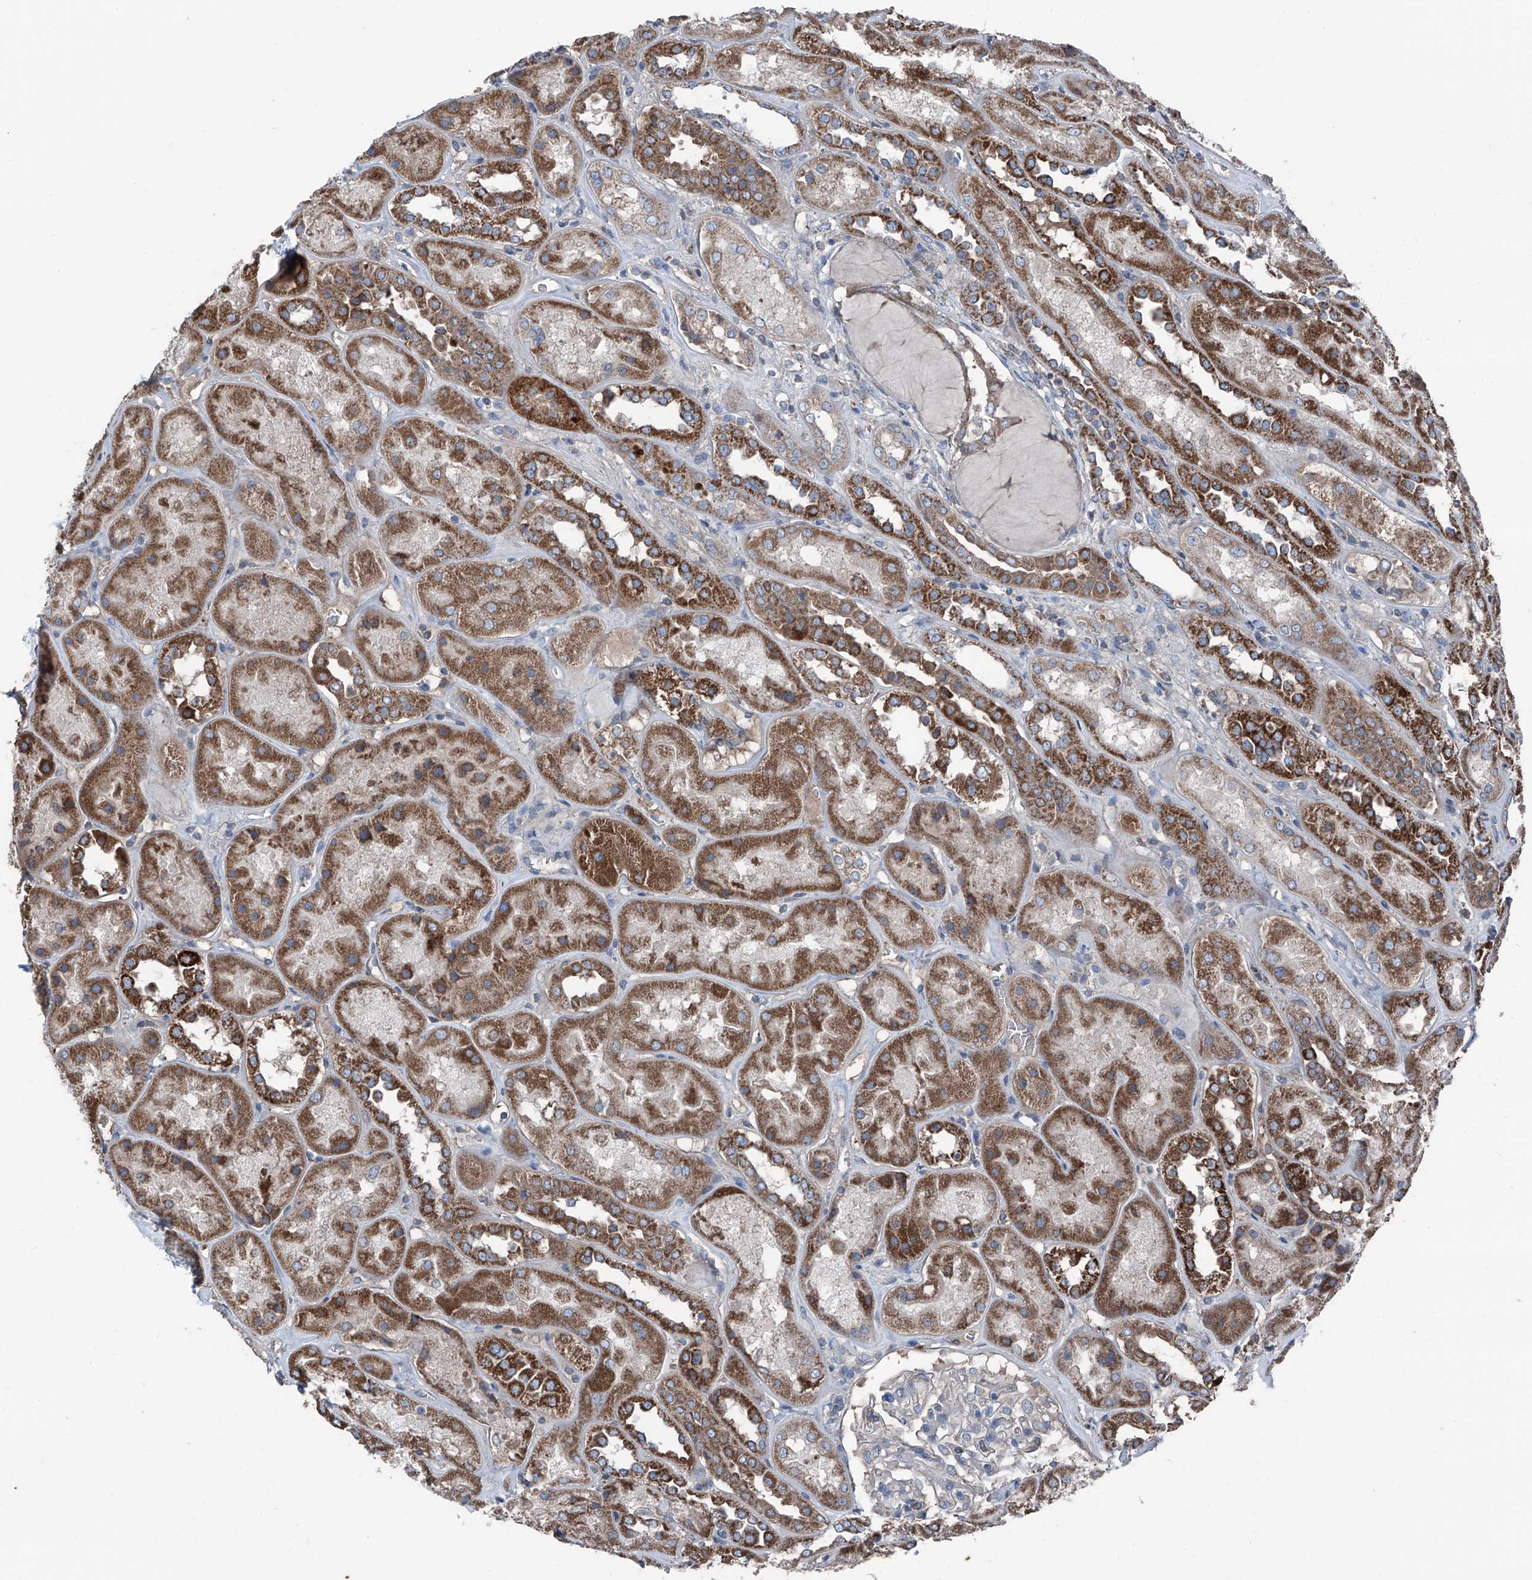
{"staining": {"intensity": "negative", "quantity": "none", "location": "none"}, "tissue": "kidney", "cell_type": "Cells in glomeruli", "image_type": "normal", "snomed": [{"axis": "morphology", "description": "Normal tissue, NOS"}, {"axis": "topography", "description": "Kidney"}], "caption": "This is a image of immunohistochemistry (IHC) staining of normal kidney, which shows no positivity in cells in glomeruli. (DAB (3,3'-diaminobenzidine) immunohistochemistry (IHC), high magnification).", "gene": "GPAT3", "patient": {"sex": "male", "age": 70}}